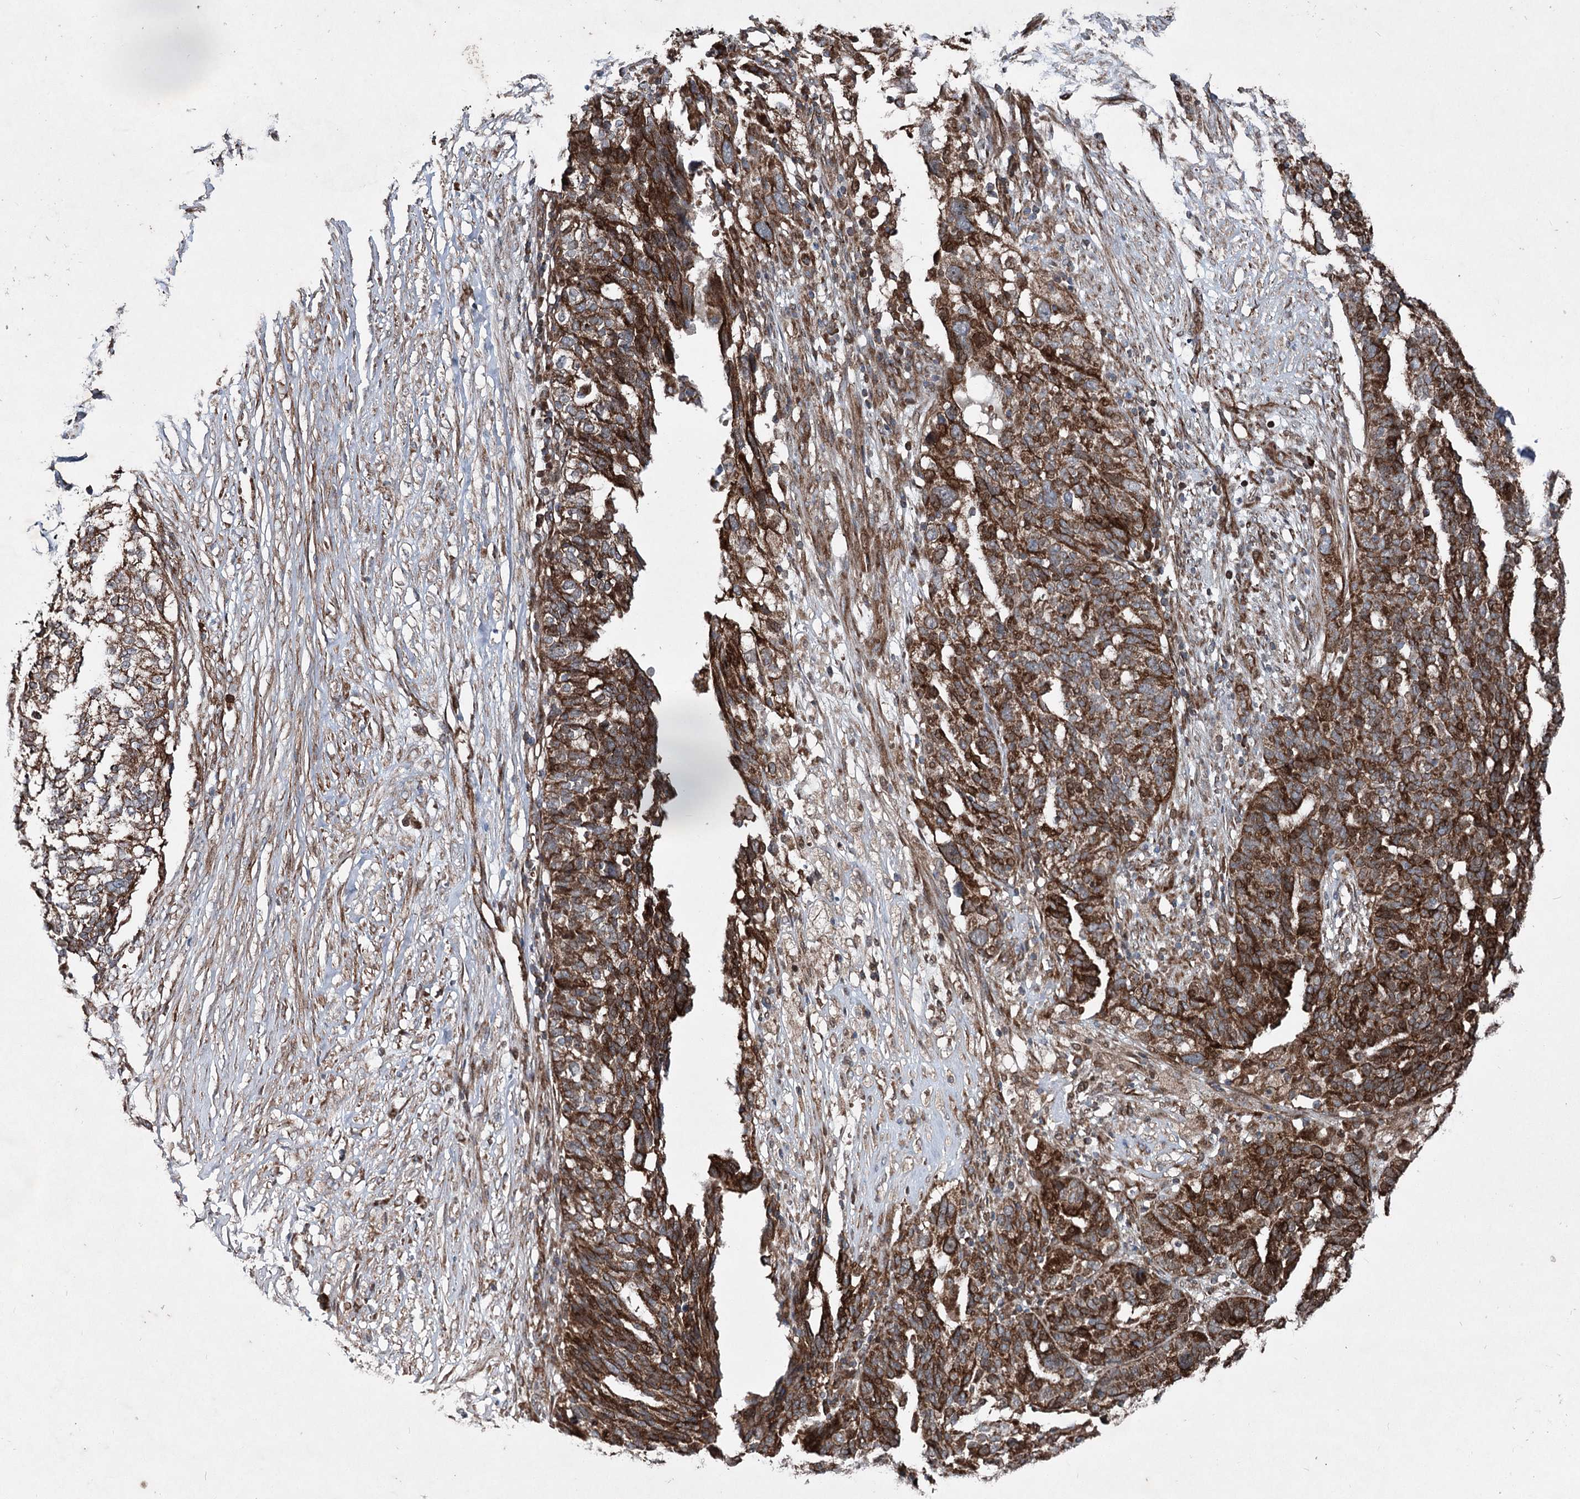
{"staining": {"intensity": "strong", "quantity": ">75%", "location": "cytoplasmic/membranous"}, "tissue": "ovarian cancer", "cell_type": "Tumor cells", "image_type": "cancer", "snomed": [{"axis": "morphology", "description": "Cystadenocarcinoma, serous, NOS"}, {"axis": "topography", "description": "Ovary"}], "caption": "Human serous cystadenocarcinoma (ovarian) stained with a protein marker demonstrates strong staining in tumor cells.", "gene": "SERINC5", "patient": {"sex": "female", "age": 59}}